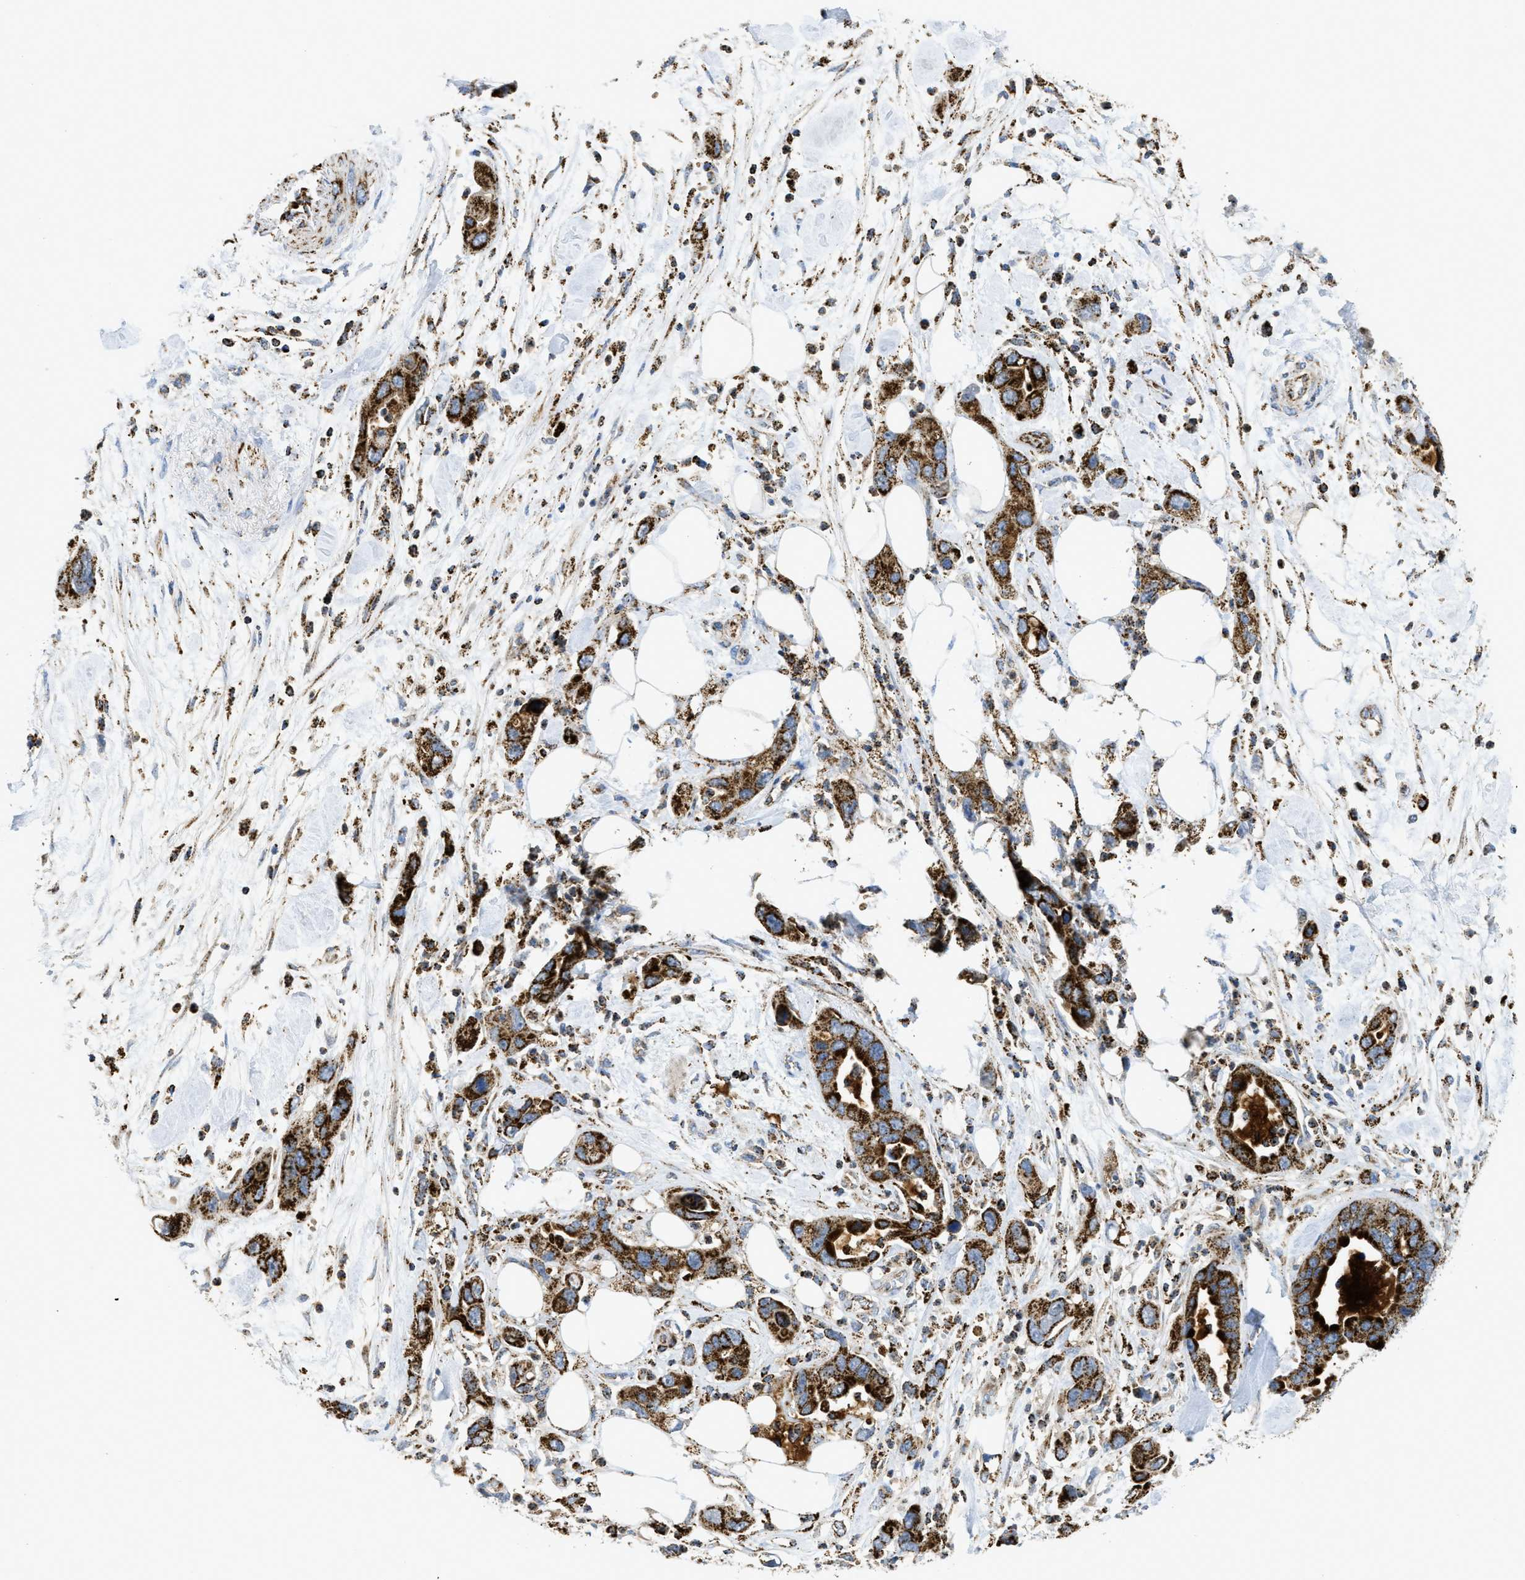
{"staining": {"intensity": "strong", "quantity": ">75%", "location": "cytoplasmic/membranous"}, "tissue": "pancreatic cancer", "cell_type": "Tumor cells", "image_type": "cancer", "snomed": [{"axis": "morphology", "description": "Normal tissue, NOS"}, {"axis": "morphology", "description": "Adenocarcinoma, NOS"}, {"axis": "topography", "description": "Pancreas"}], "caption": "This histopathology image exhibits IHC staining of pancreatic cancer (adenocarcinoma), with high strong cytoplasmic/membranous staining in about >75% of tumor cells.", "gene": "SQOR", "patient": {"sex": "female", "age": 71}}